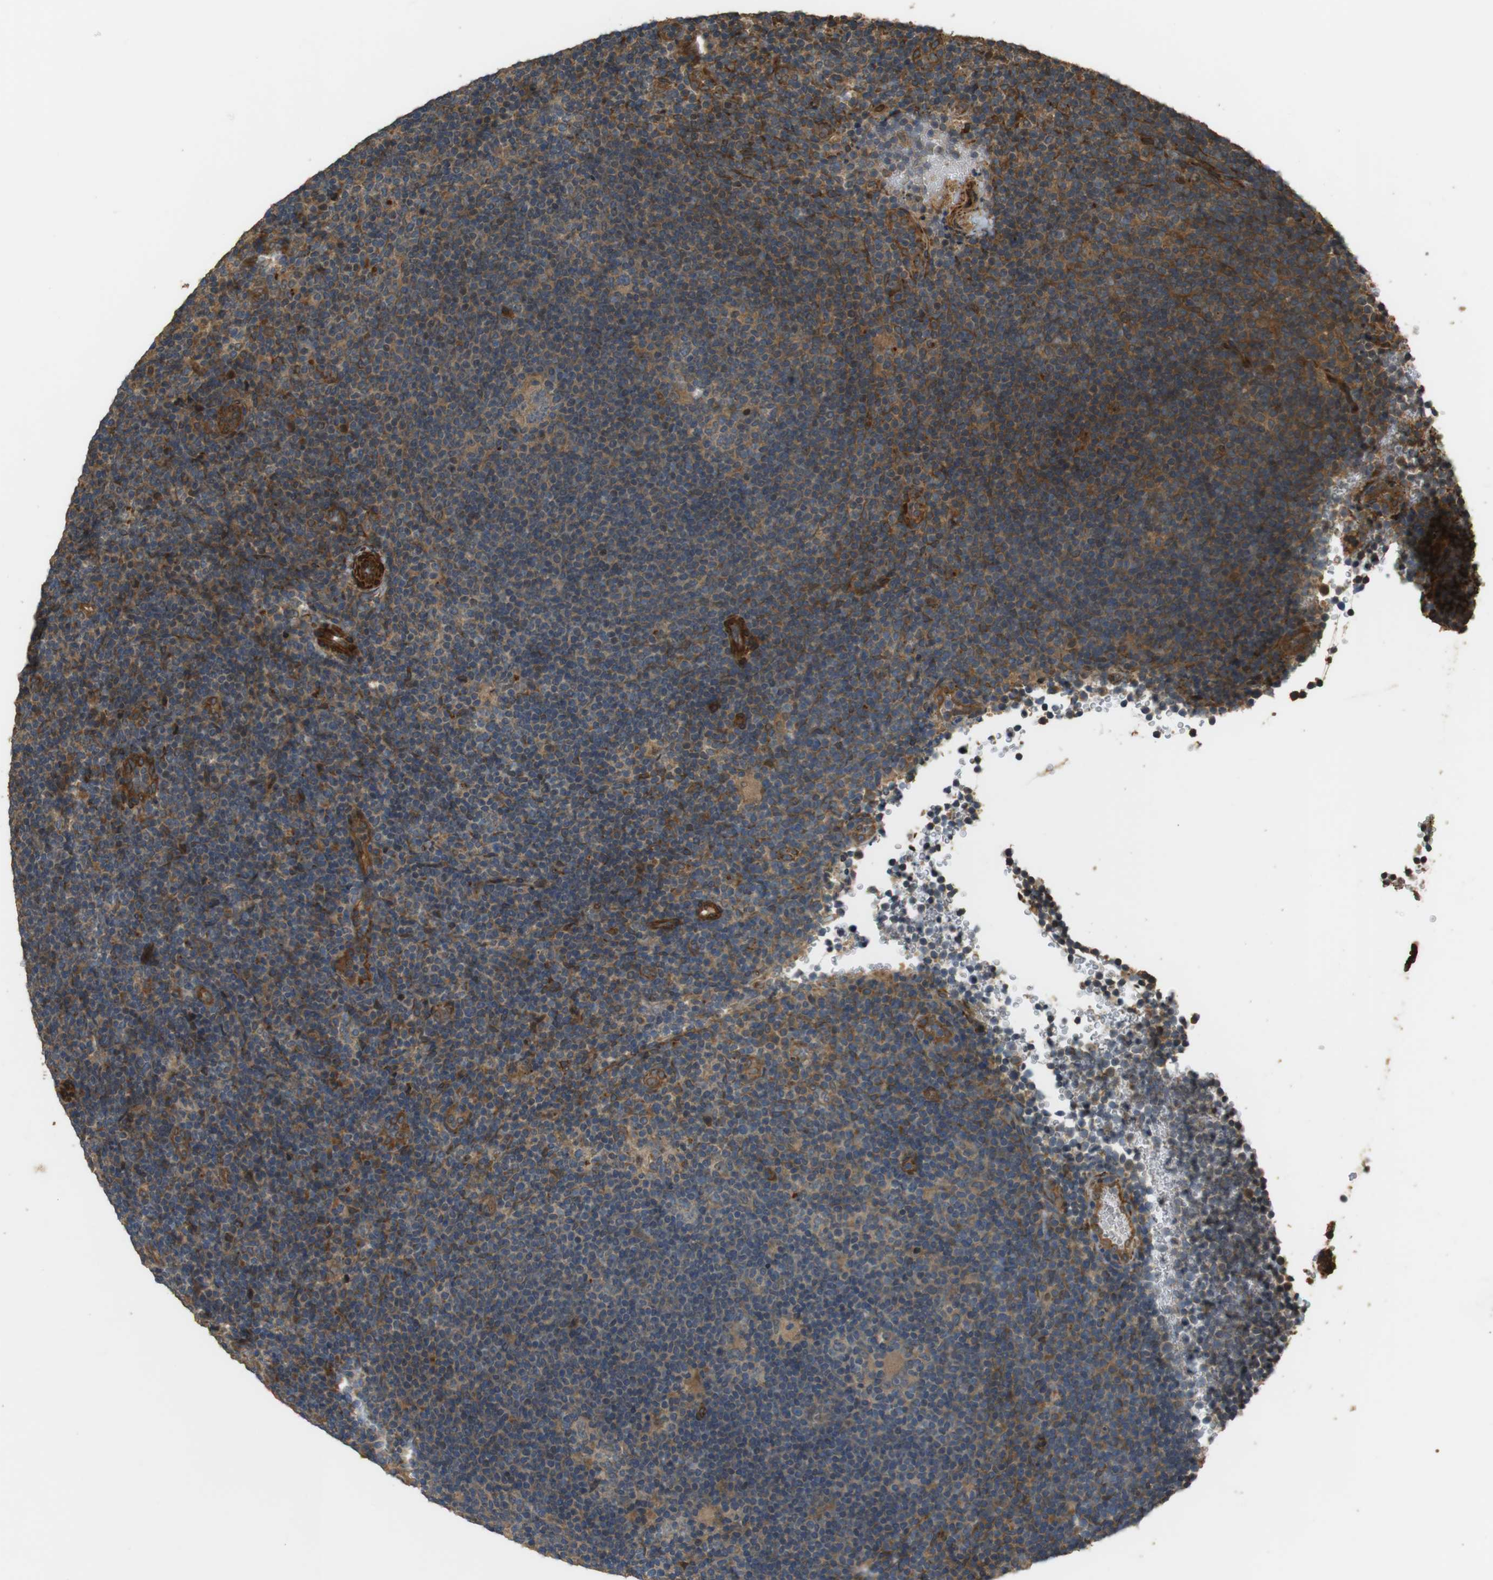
{"staining": {"intensity": "moderate", "quantity": "25%-75%", "location": "cytoplasmic/membranous"}, "tissue": "lymphoma", "cell_type": "Tumor cells", "image_type": "cancer", "snomed": [{"axis": "morphology", "description": "Hodgkin's disease, NOS"}, {"axis": "topography", "description": "Lymph node"}], "caption": "DAB immunohistochemical staining of human lymphoma reveals moderate cytoplasmic/membranous protein expression in approximately 25%-75% of tumor cells.", "gene": "MSRB3", "patient": {"sex": "female", "age": 57}}